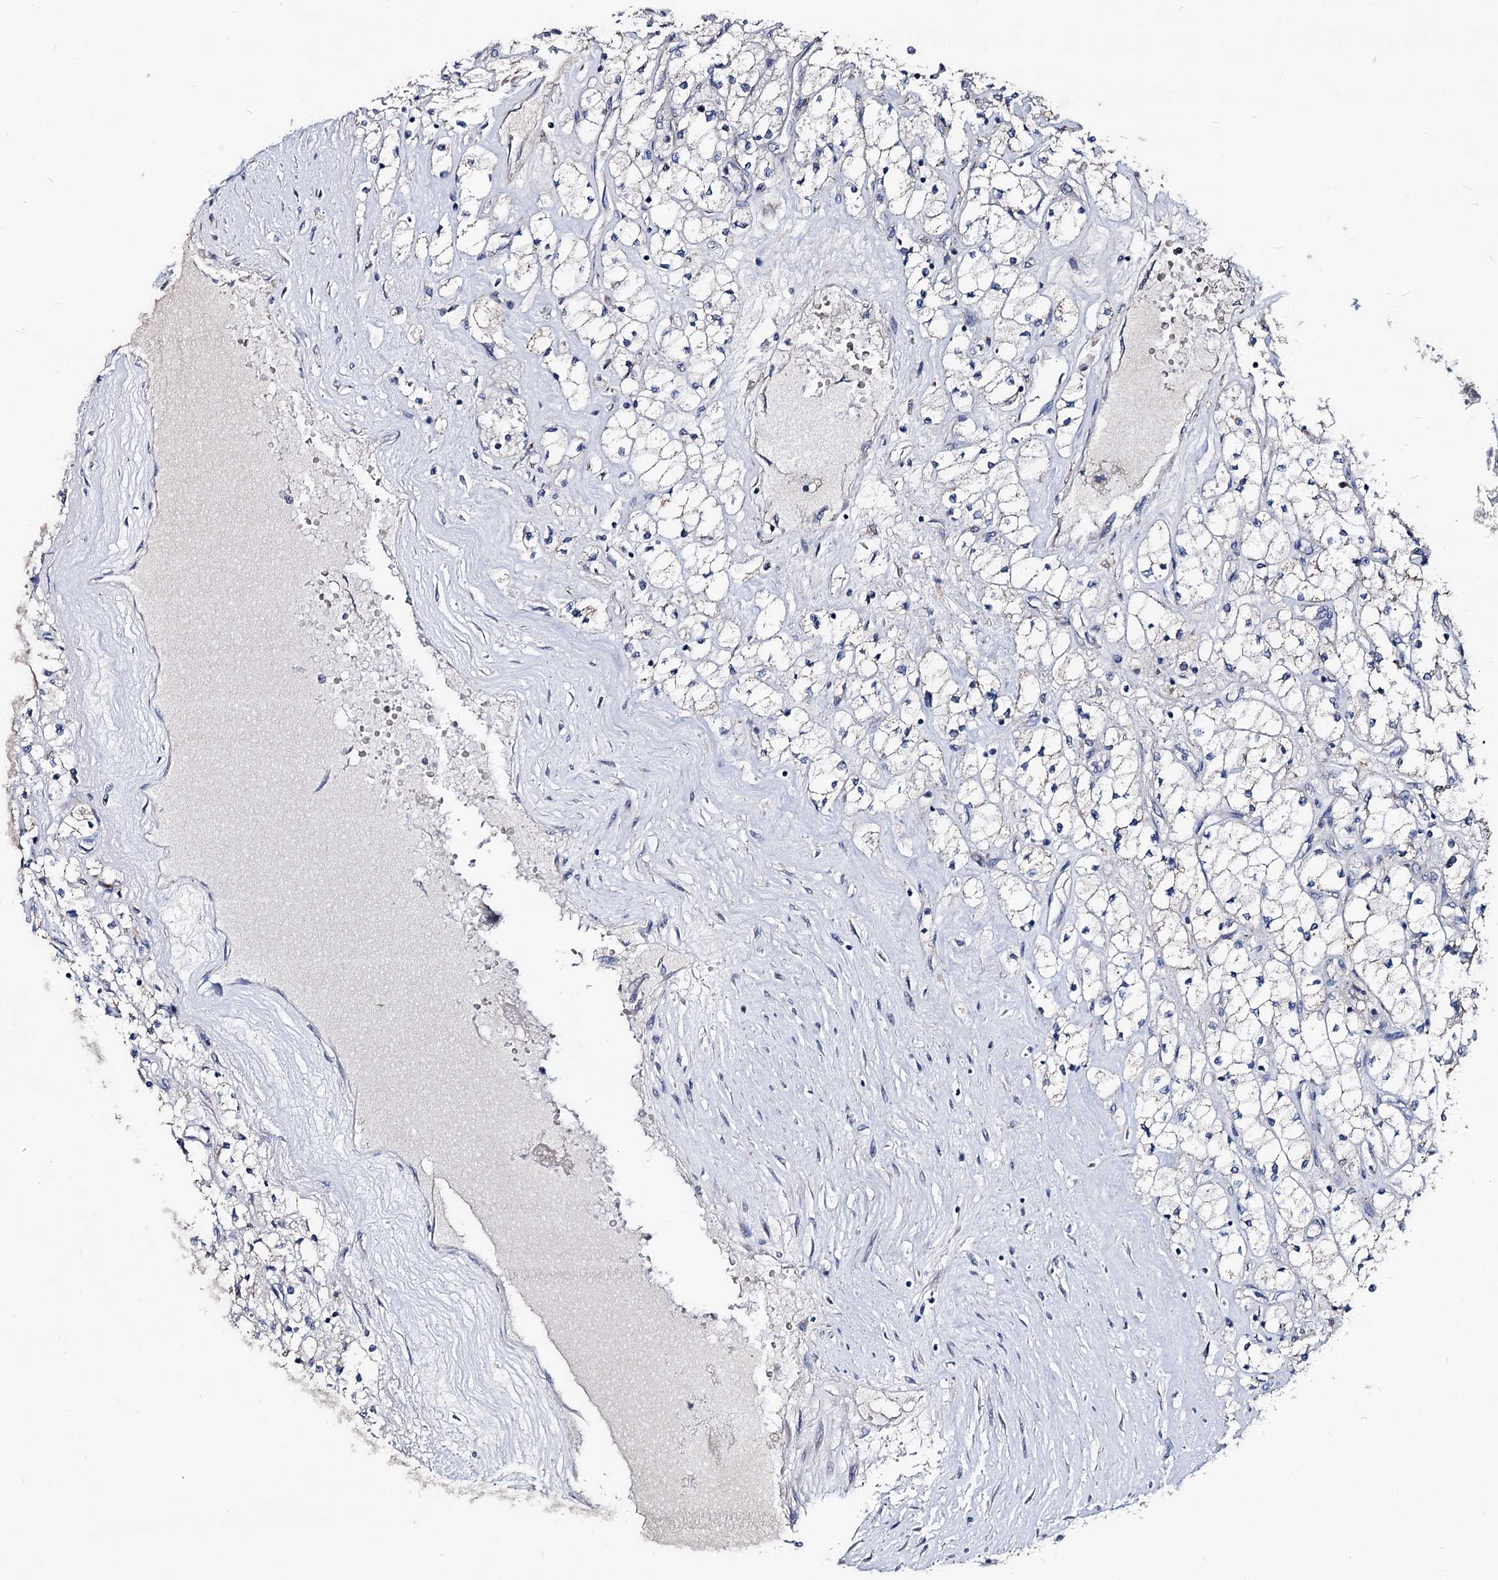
{"staining": {"intensity": "moderate", "quantity": "<25%", "location": "cytoplasmic/membranous"}, "tissue": "renal cancer", "cell_type": "Tumor cells", "image_type": "cancer", "snomed": [{"axis": "morphology", "description": "Adenocarcinoma, NOS"}, {"axis": "topography", "description": "Kidney"}], "caption": "DAB (3,3'-diaminobenzidine) immunohistochemical staining of human renal cancer shows moderate cytoplasmic/membranous protein staining in about <25% of tumor cells.", "gene": "SMAGP", "patient": {"sex": "male", "age": 80}}